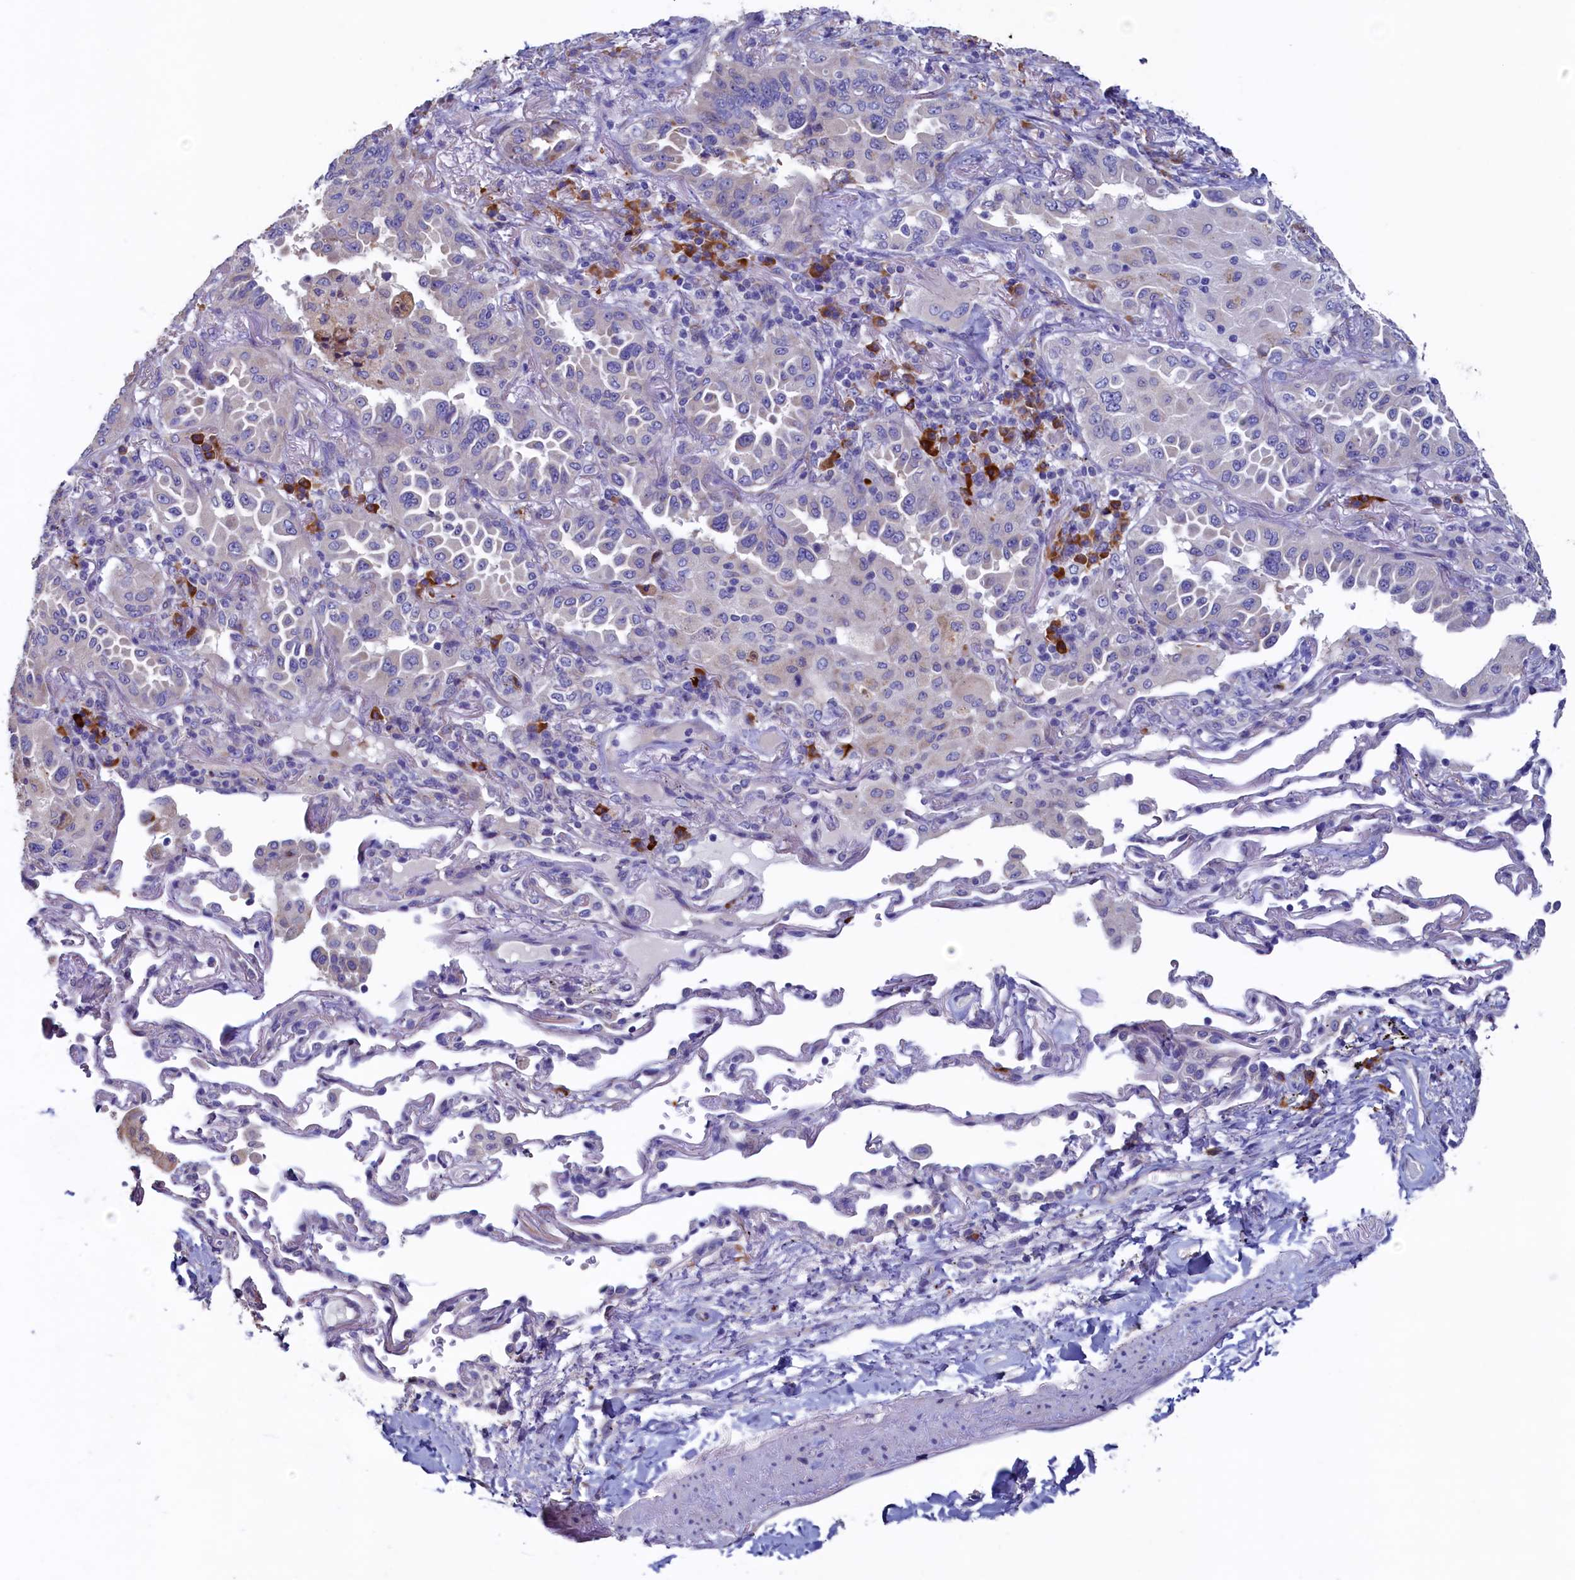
{"staining": {"intensity": "negative", "quantity": "none", "location": "none"}, "tissue": "lung cancer", "cell_type": "Tumor cells", "image_type": "cancer", "snomed": [{"axis": "morphology", "description": "Adenocarcinoma, NOS"}, {"axis": "topography", "description": "Lung"}], "caption": "IHC photomicrograph of neoplastic tissue: human lung cancer (adenocarcinoma) stained with DAB (3,3'-diaminobenzidine) reveals no significant protein positivity in tumor cells. (DAB immunohistochemistry (IHC), high magnification).", "gene": "CBLIF", "patient": {"sex": "female", "age": 69}}